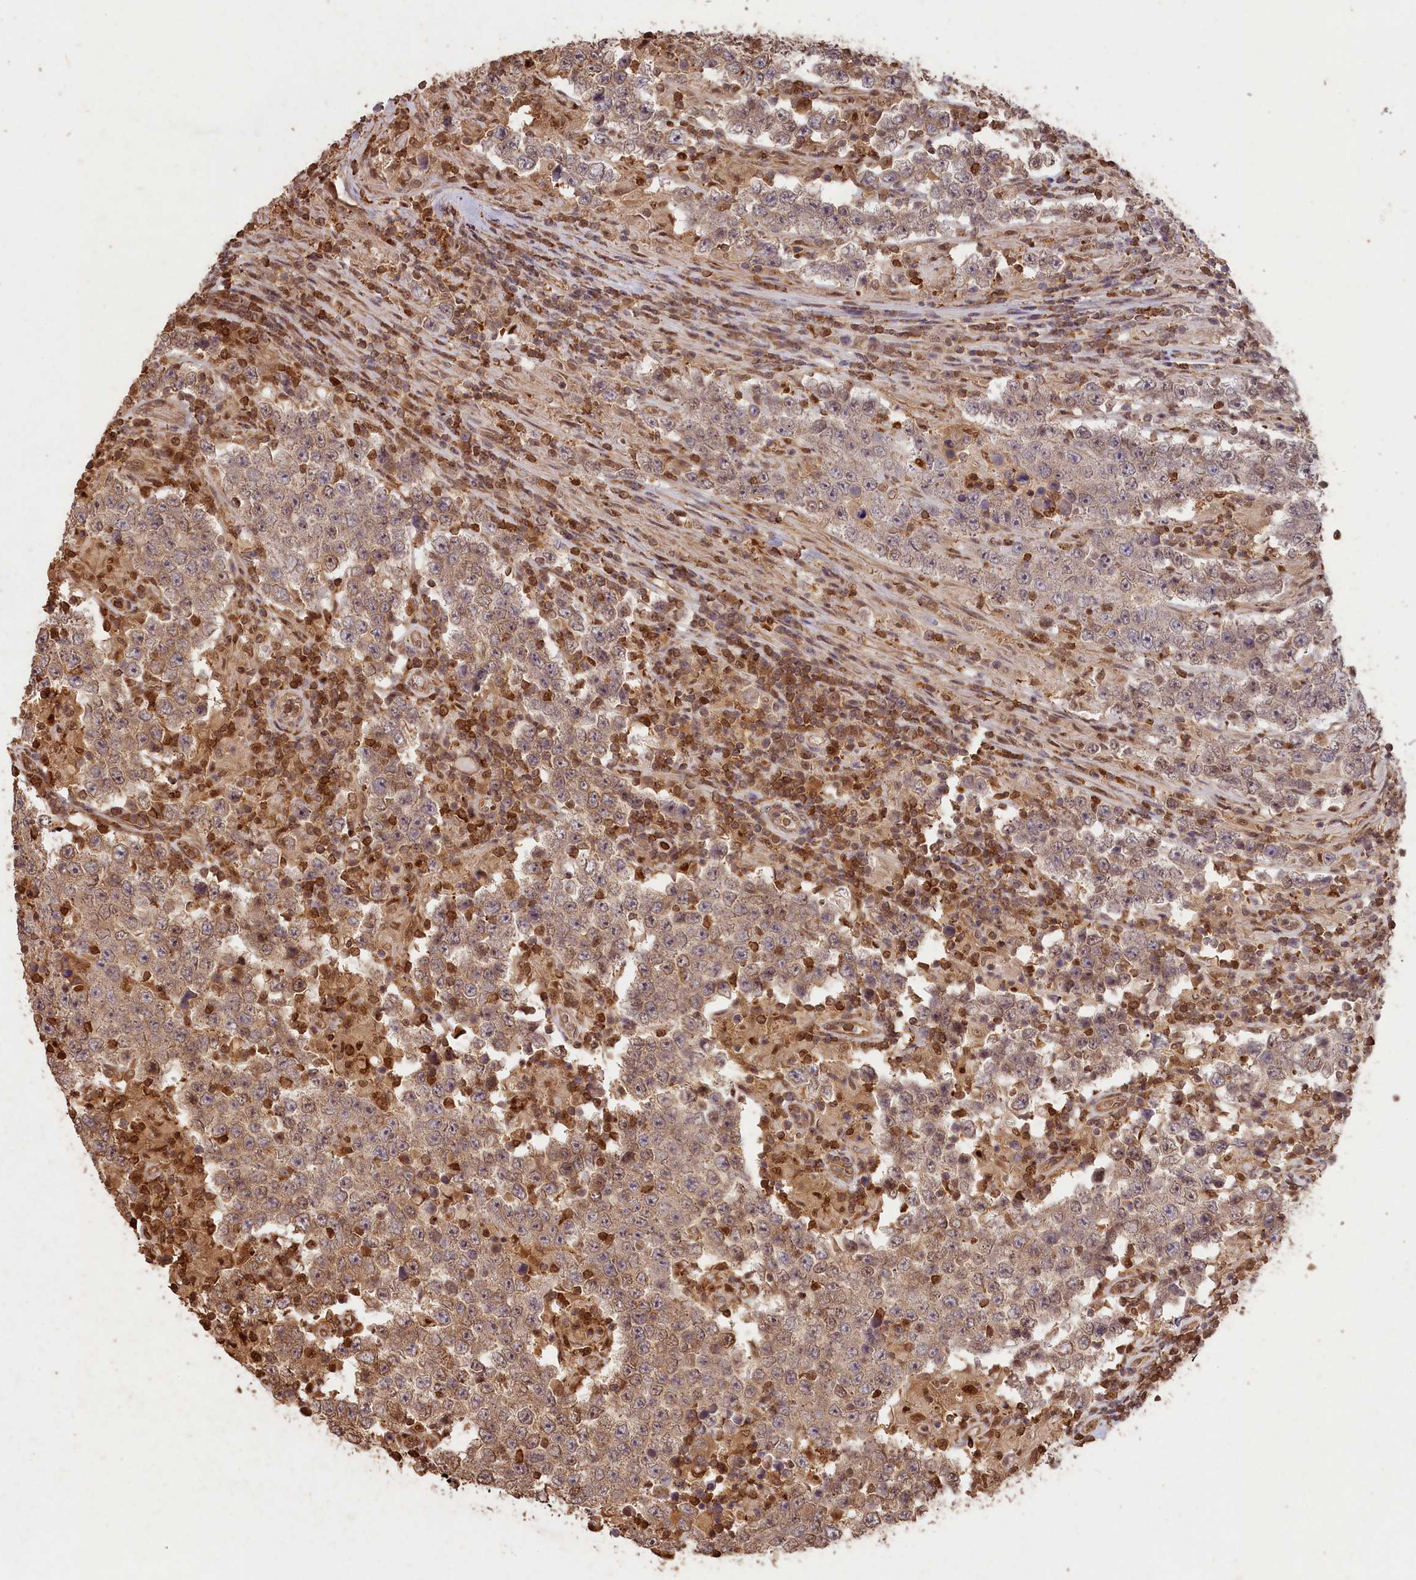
{"staining": {"intensity": "moderate", "quantity": ">75%", "location": "cytoplasmic/membranous"}, "tissue": "testis cancer", "cell_type": "Tumor cells", "image_type": "cancer", "snomed": [{"axis": "morphology", "description": "Normal tissue, NOS"}, {"axis": "morphology", "description": "Urothelial carcinoma, High grade"}, {"axis": "morphology", "description": "Seminoma, NOS"}, {"axis": "morphology", "description": "Carcinoma, Embryonal, NOS"}, {"axis": "topography", "description": "Urinary bladder"}, {"axis": "topography", "description": "Testis"}], "caption": "Protein staining by IHC demonstrates moderate cytoplasmic/membranous expression in about >75% of tumor cells in urothelial carcinoma (high-grade) (testis).", "gene": "MADD", "patient": {"sex": "male", "age": 41}}